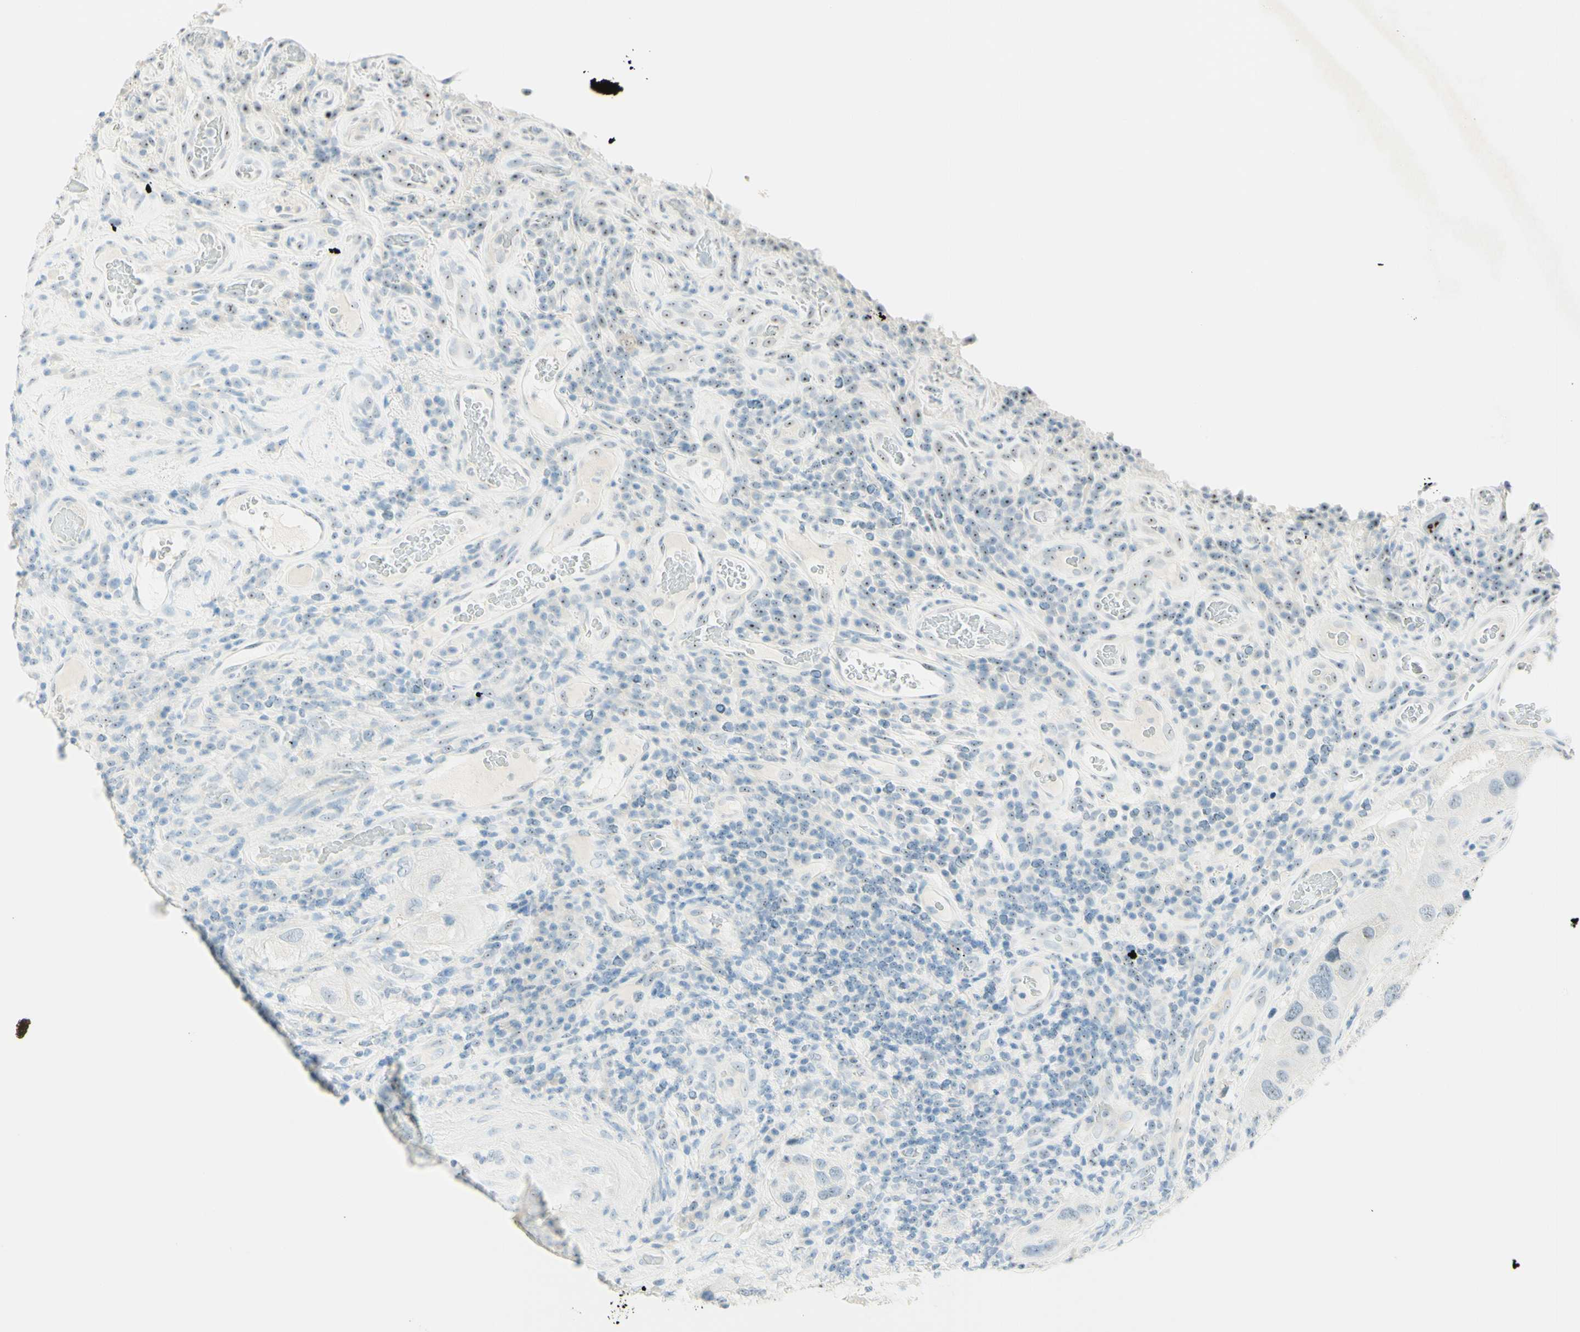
{"staining": {"intensity": "weak", "quantity": "25%-75%", "location": "nuclear"}, "tissue": "urothelial cancer", "cell_type": "Tumor cells", "image_type": "cancer", "snomed": [{"axis": "morphology", "description": "Urothelial carcinoma, High grade"}, {"axis": "topography", "description": "Urinary bladder"}], "caption": "Immunohistochemistry (IHC) of urothelial cancer exhibits low levels of weak nuclear staining in approximately 25%-75% of tumor cells. The protein is stained brown, and the nuclei are stained in blue (DAB (3,3'-diaminobenzidine) IHC with brightfield microscopy, high magnification).", "gene": "FMR1NB", "patient": {"sex": "female", "age": 64}}